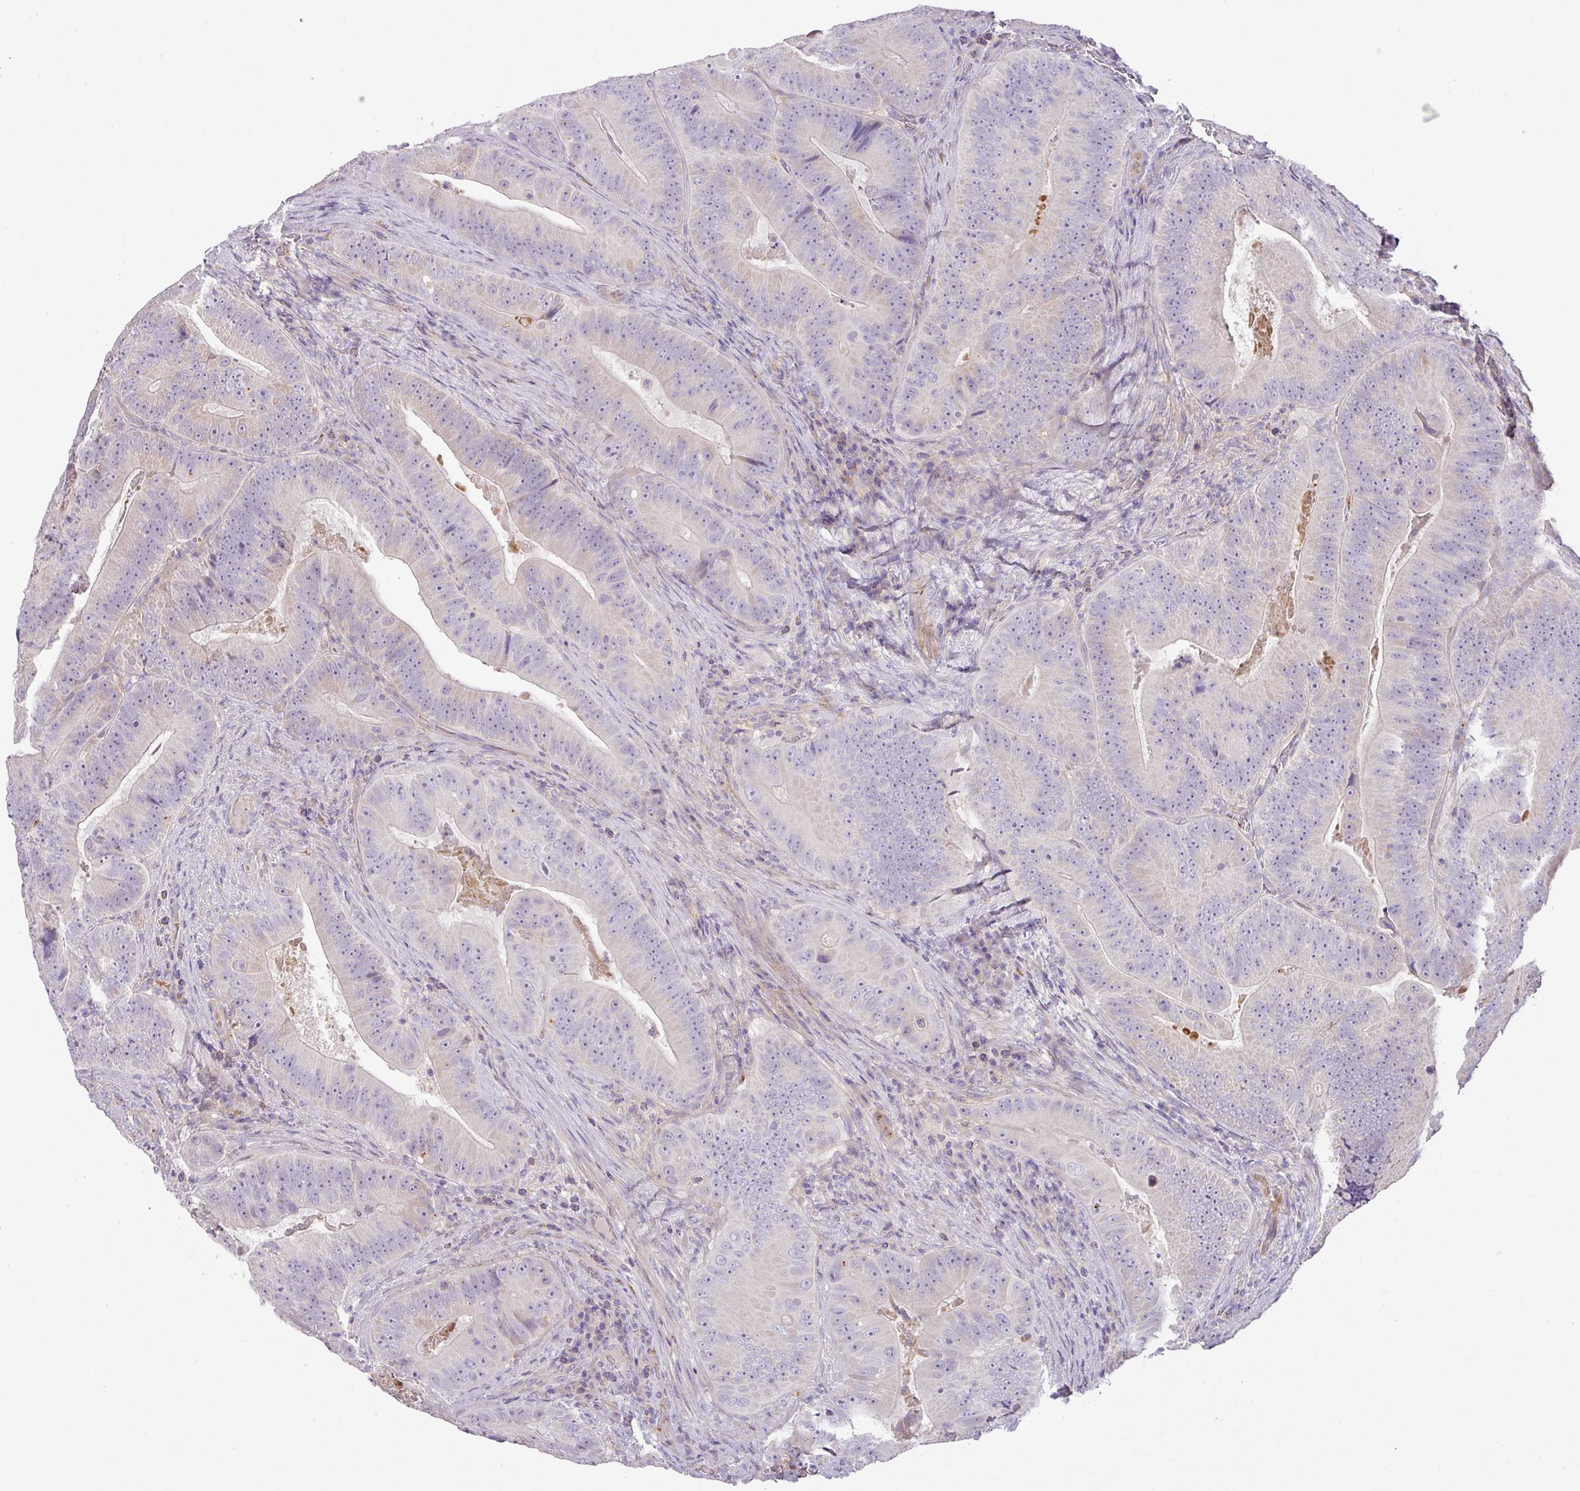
{"staining": {"intensity": "negative", "quantity": "none", "location": "none"}, "tissue": "colorectal cancer", "cell_type": "Tumor cells", "image_type": "cancer", "snomed": [{"axis": "morphology", "description": "Adenocarcinoma, NOS"}, {"axis": "topography", "description": "Colon"}], "caption": "Immunohistochemical staining of human adenocarcinoma (colorectal) exhibits no significant expression in tumor cells.", "gene": "HOXC13", "patient": {"sex": "female", "age": 86}}